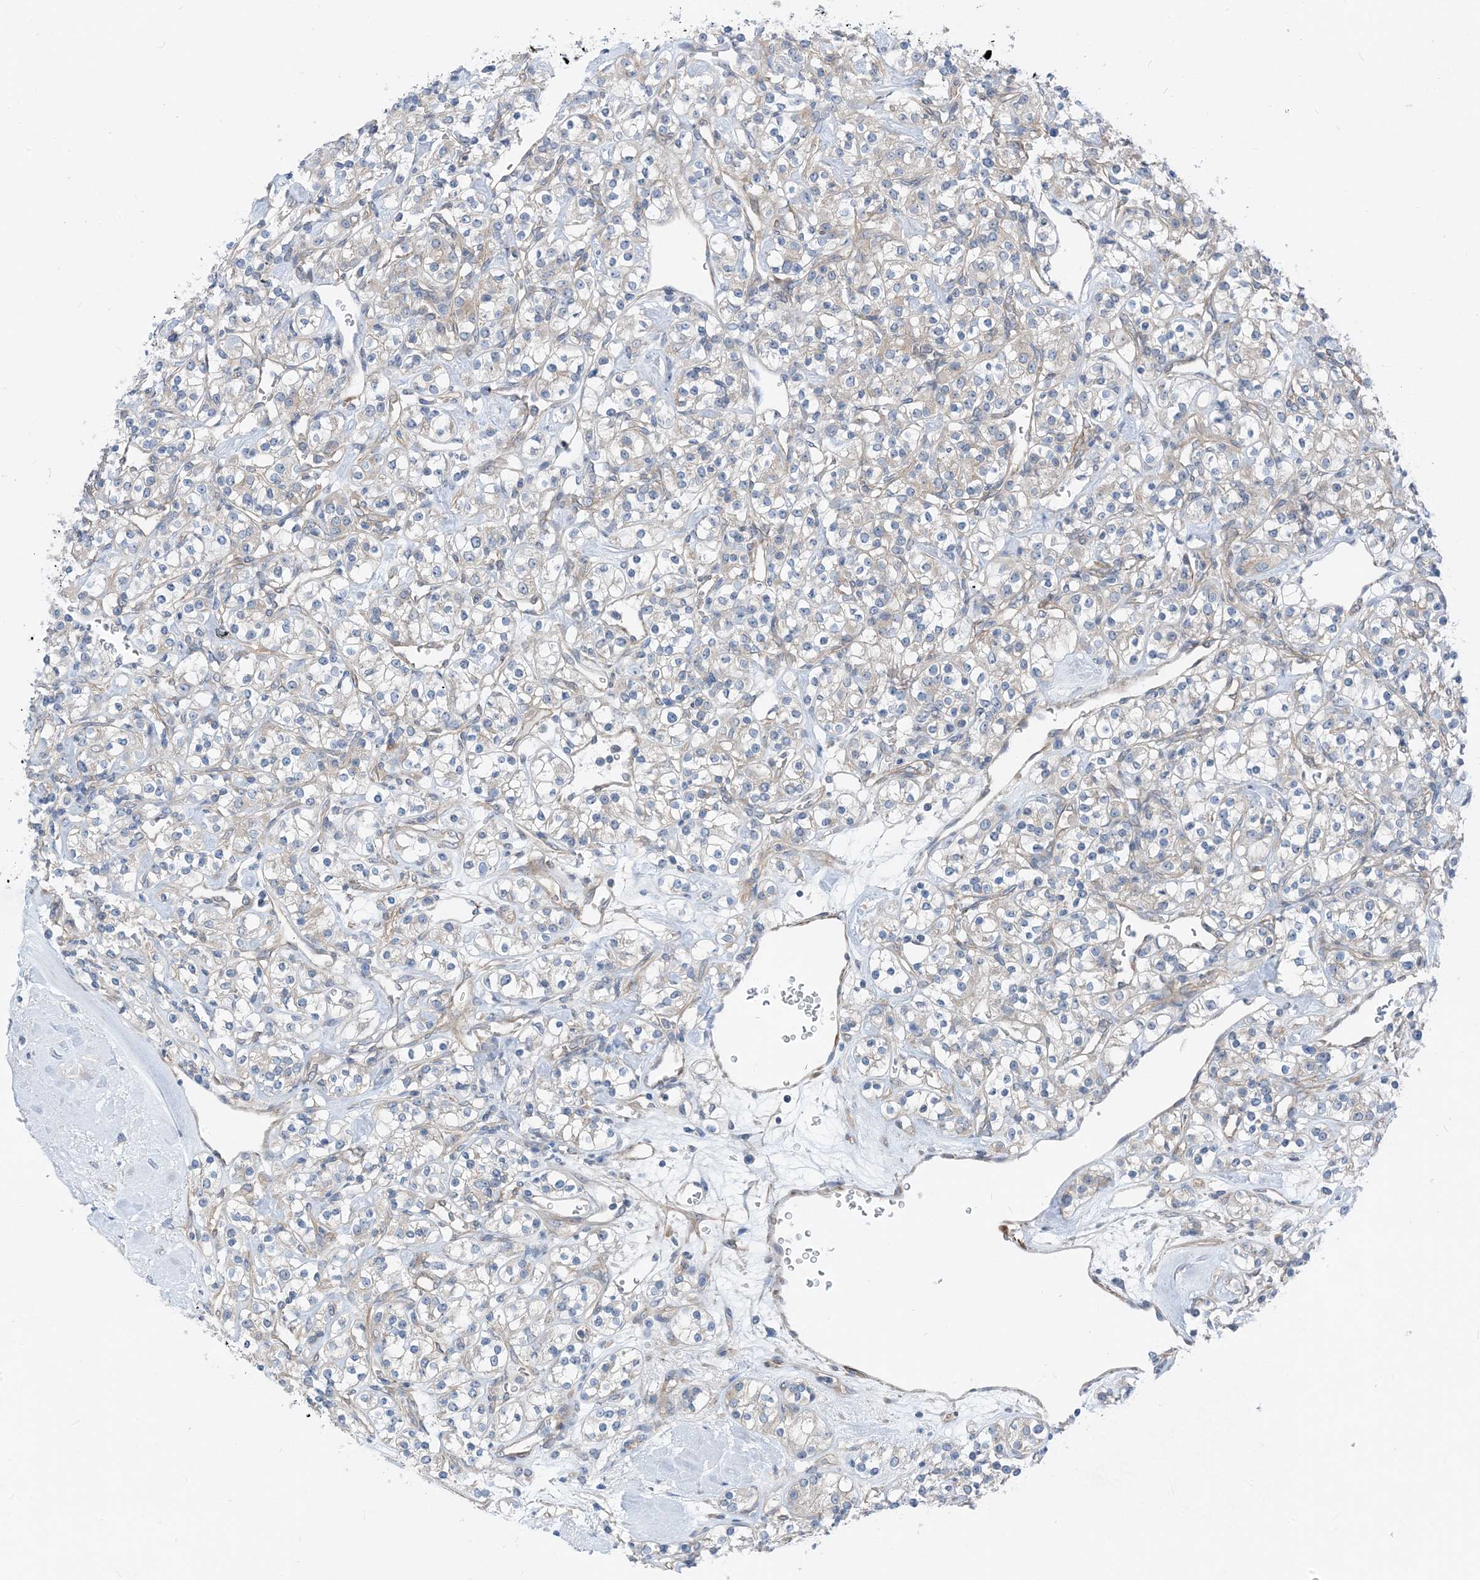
{"staining": {"intensity": "weak", "quantity": "<25%", "location": "cytoplasmic/membranous"}, "tissue": "renal cancer", "cell_type": "Tumor cells", "image_type": "cancer", "snomed": [{"axis": "morphology", "description": "Adenocarcinoma, NOS"}, {"axis": "topography", "description": "Kidney"}], "caption": "The IHC photomicrograph has no significant positivity in tumor cells of renal cancer (adenocarcinoma) tissue.", "gene": "PLEKHA3", "patient": {"sex": "male", "age": 77}}